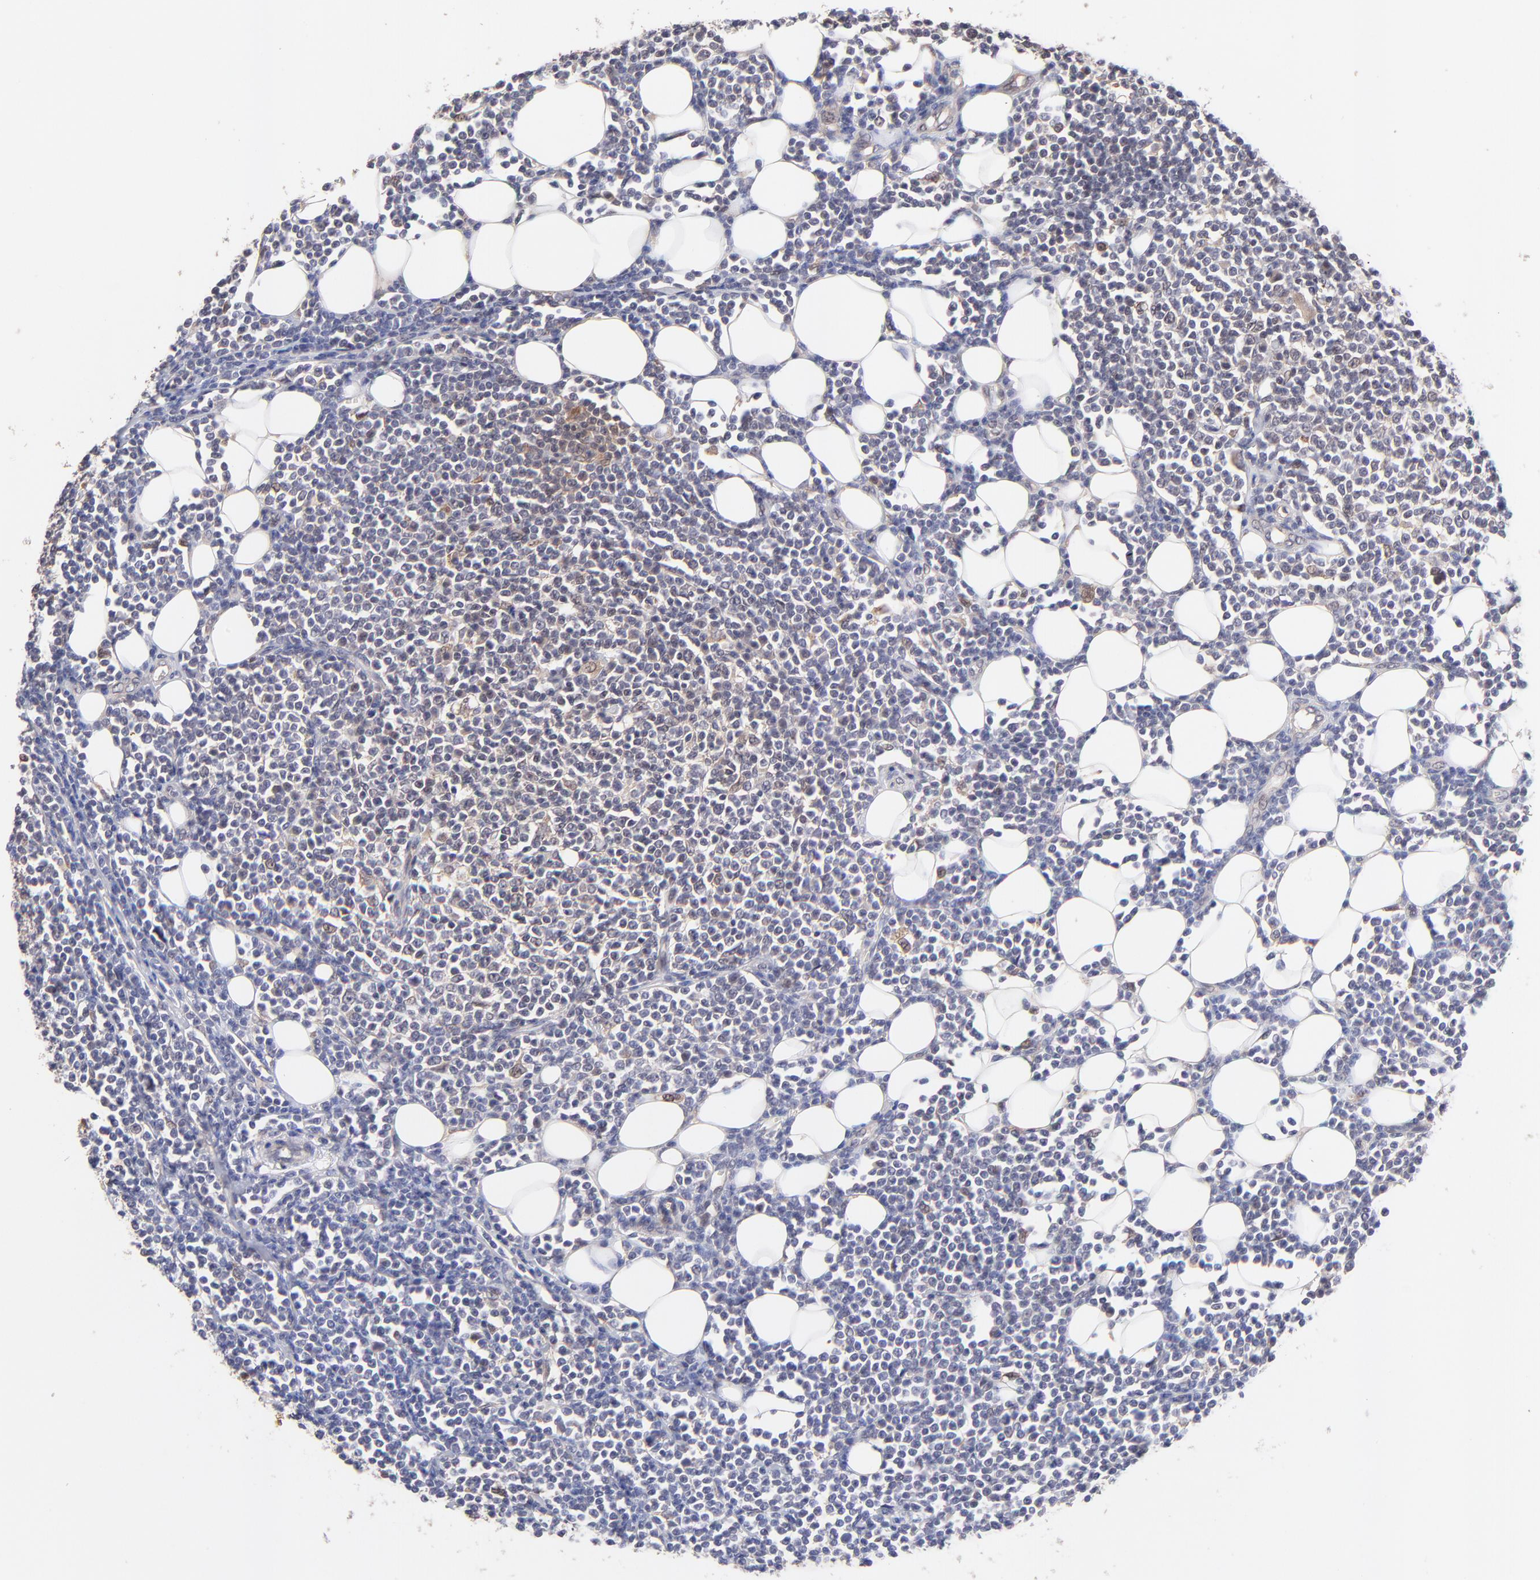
{"staining": {"intensity": "weak", "quantity": "<25%", "location": "cytoplasmic/membranous"}, "tissue": "lymphoma", "cell_type": "Tumor cells", "image_type": "cancer", "snomed": [{"axis": "morphology", "description": "Malignant lymphoma, non-Hodgkin's type, Low grade"}, {"axis": "topography", "description": "Soft tissue"}], "caption": "Immunohistochemistry of low-grade malignant lymphoma, non-Hodgkin's type shows no positivity in tumor cells.", "gene": "ZNF747", "patient": {"sex": "male", "age": 92}}